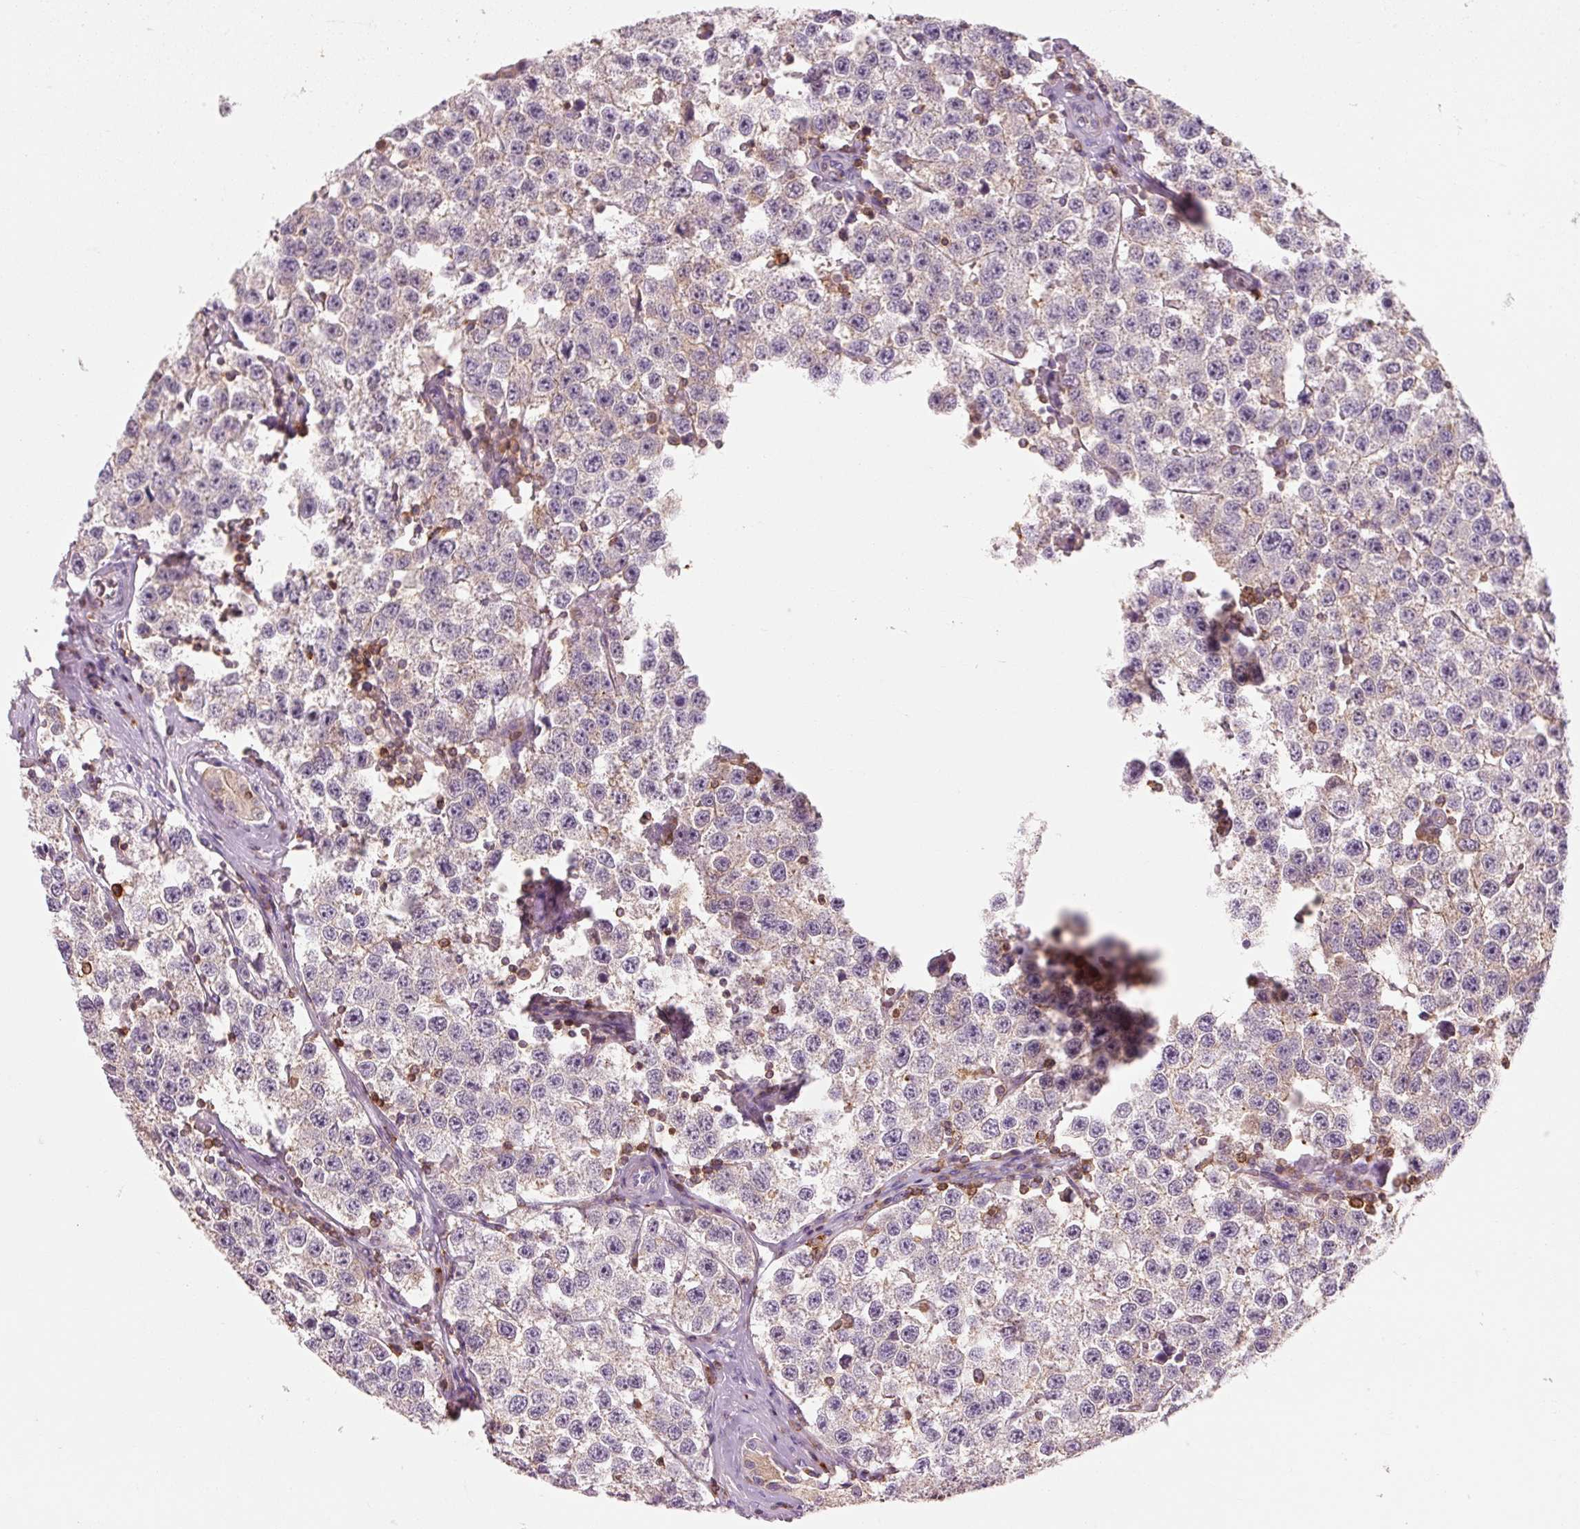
{"staining": {"intensity": "negative", "quantity": "none", "location": "none"}, "tissue": "testis cancer", "cell_type": "Tumor cells", "image_type": "cancer", "snomed": [{"axis": "morphology", "description": "Seminoma, NOS"}, {"axis": "topography", "description": "Testis"}], "caption": "A micrograph of testis cancer (seminoma) stained for a protein displays no brown staining in tumor cells.", "gene": "OR8K1", "patient": {"sex": "male", "age": 34}}